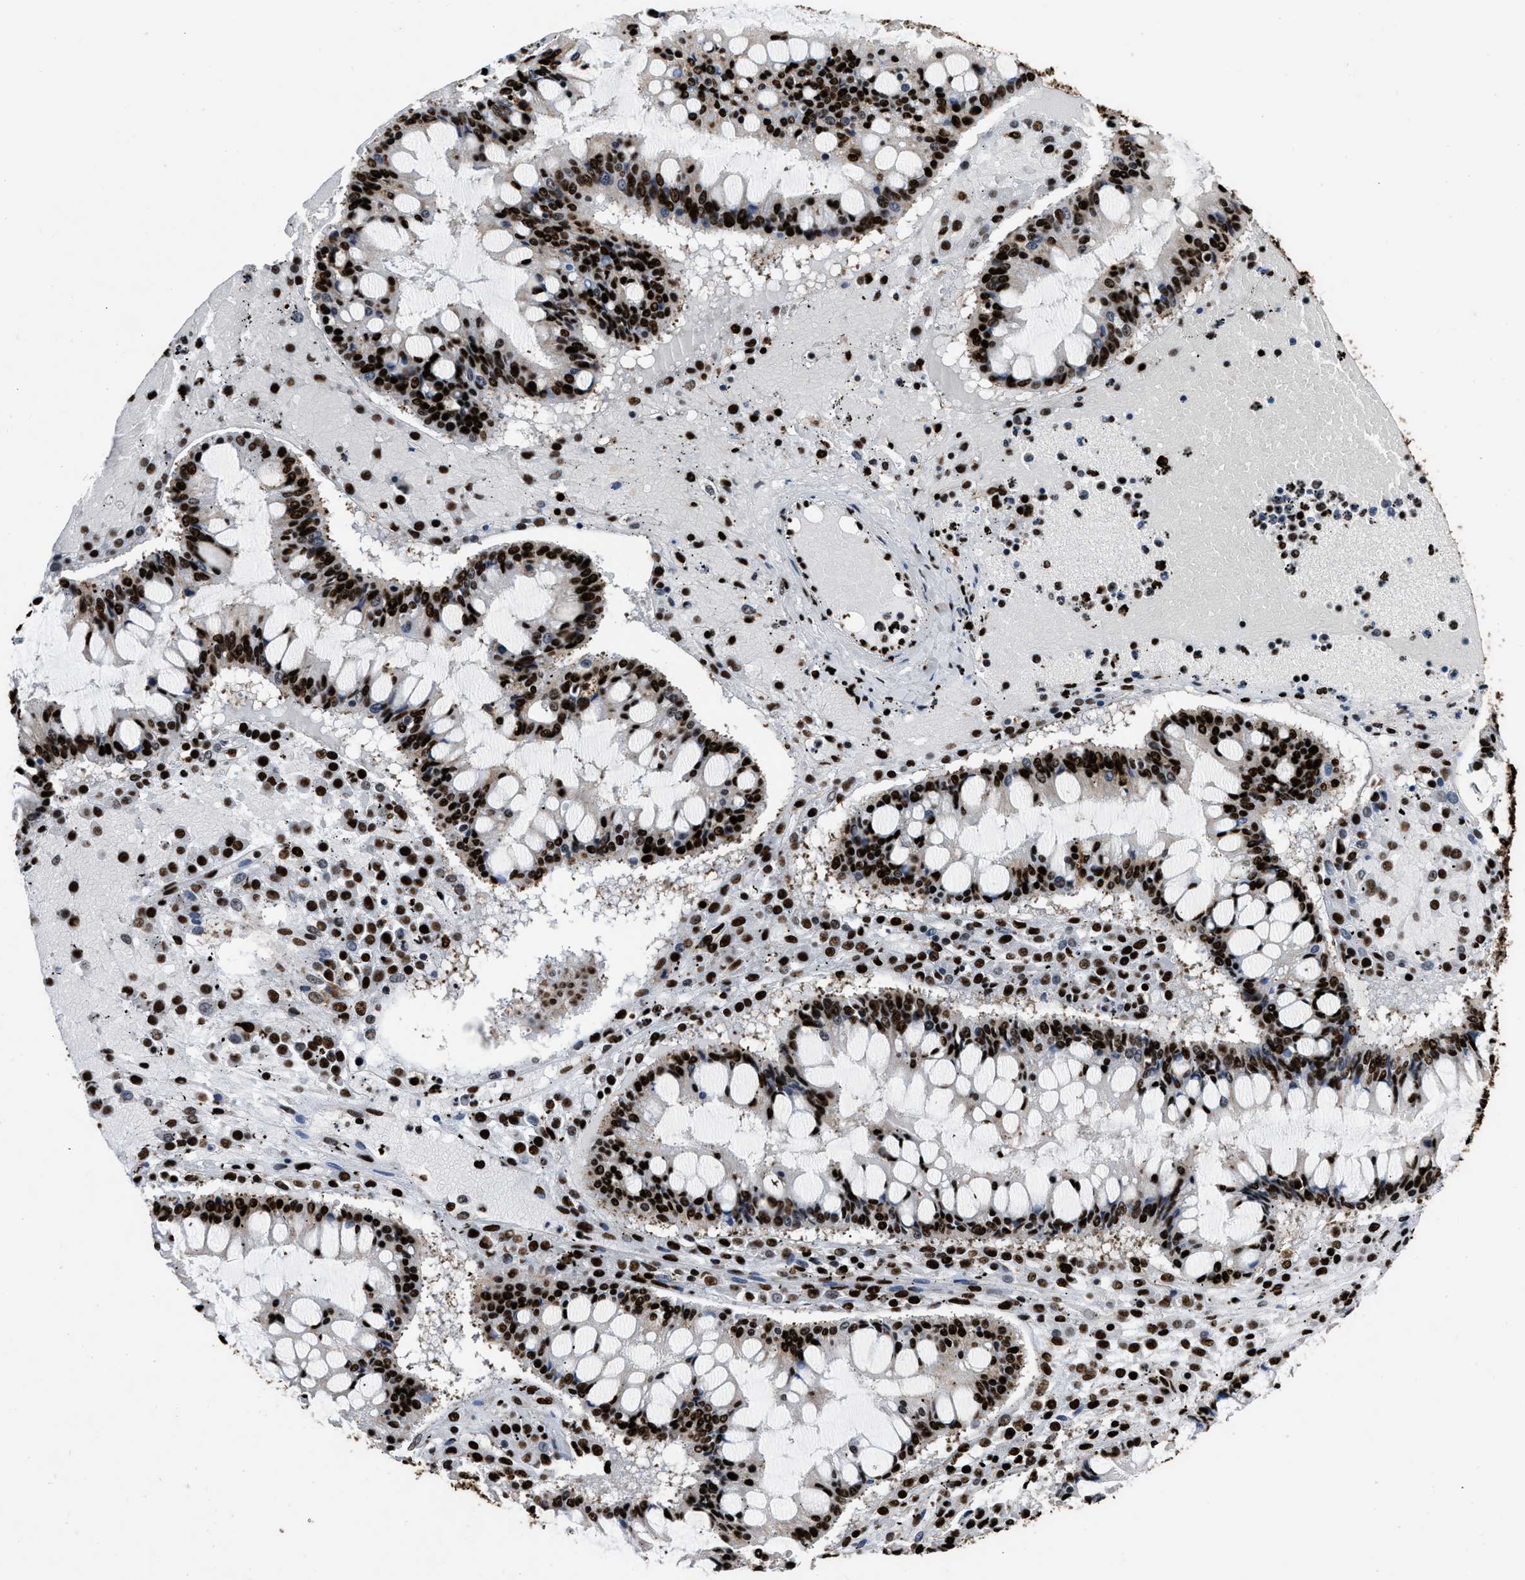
{"staining": {"intensity": "strong", "quantity": ">75%", "location": "nuclear"}, "tissue": "ovarian cancer", "cell_type": "Tumor cells", "image_type": "cancer", "snomed": [{"axis": "morphology", "description": "Cystadenocarcinoma, mucinous, NOS"}, {"axis": "topography", "description": "Ovary"}], "caption": "The immunohistochemical stain shows strong nuclear positivity in tumor cells of mucinous cystadenocarcinoma (ovarian) tissue.", "gene": "HNRNPM", "patient": {"sex": "female", "age": 73}}